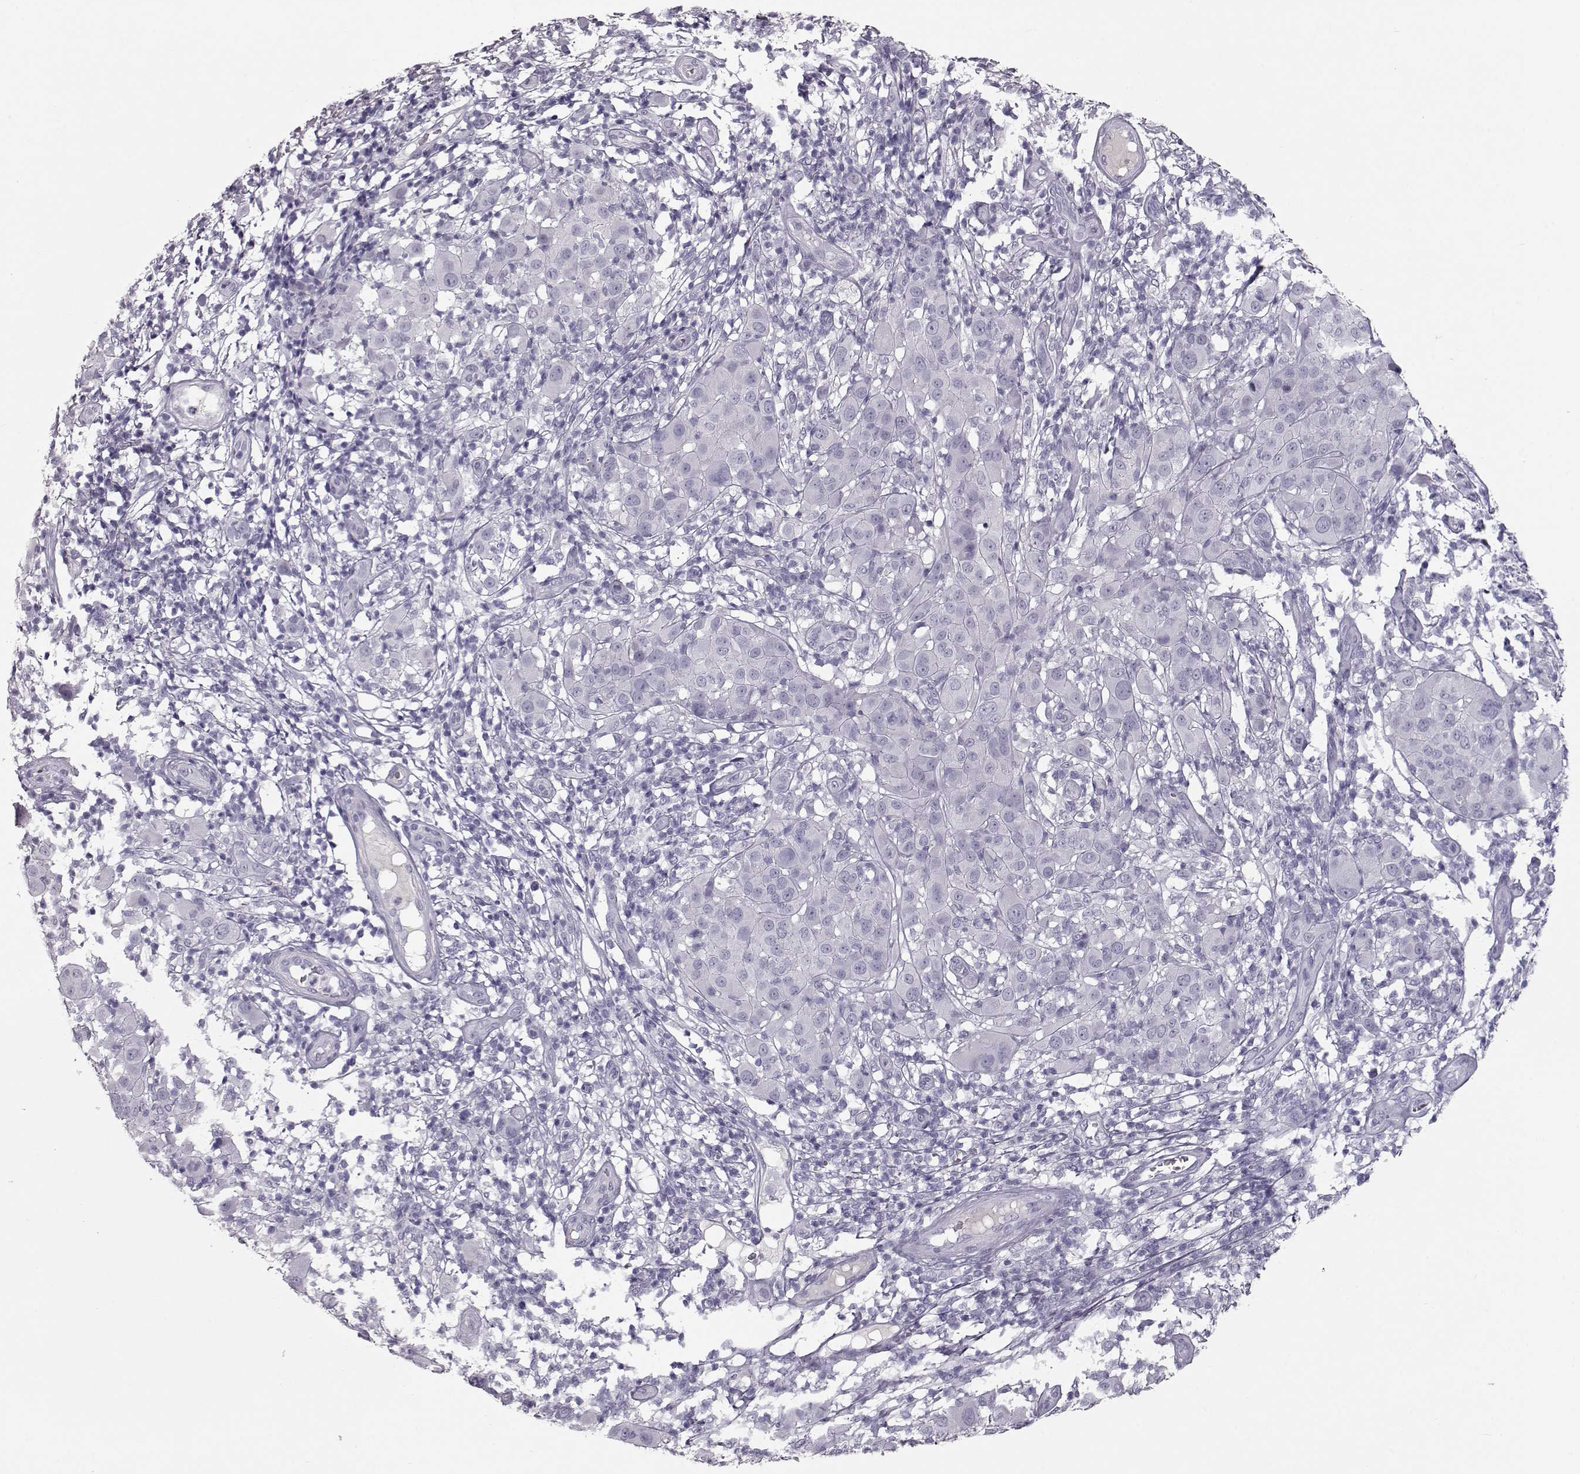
{"staining": {"intensity": "negative", "quantity": "none", "location": "none"}, "tissue": "melanoma", "cell_type": "Tumor cells", "image_type": "cancer", "snomed": [{"axis": "morphology", "description": "Malignant melanoma, NOS"}, {"axis": "topography", "description": "Skin"}], "caption": "Protein analysis of malignant melanoma reveals no significant positivity in tumor cells.", "gene": "CCL19", "patient": {"sex": "female", "age": 87}}